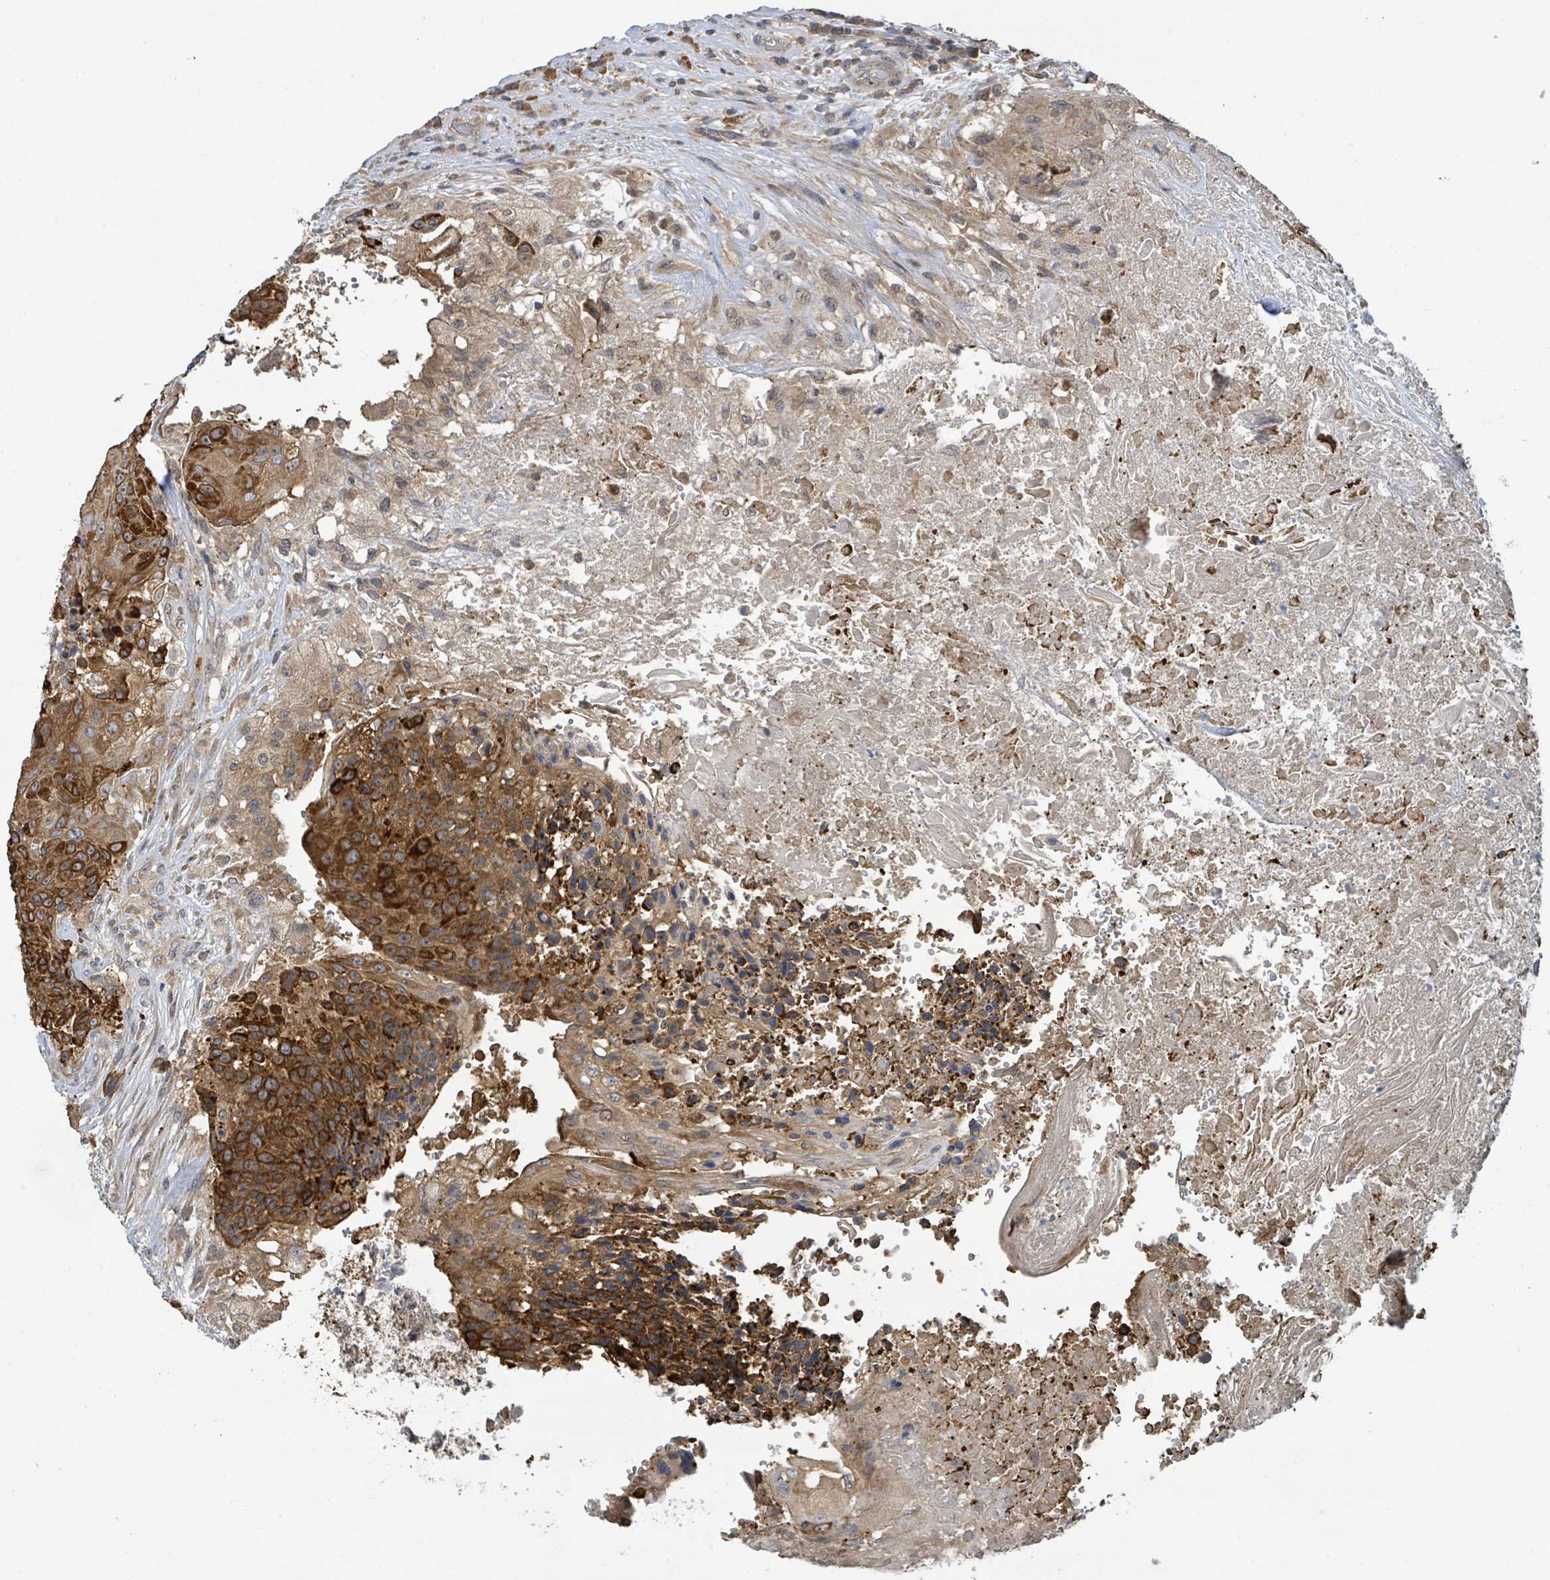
{"staining": {"intensity": "strong", "quantity": ">75%", "location": "cytoplasmic/membranous"}, "tissue": "urothelial cancer", "cell_type": "Tumor cells", "image_type": "cancer", "snomed": [{"axis": "morphology", "description": "Urothelial carcinoma, High grade"}, {"axis": "topography", "description": "Urinary bladder"}], "caption": "Immunohistochemistry (DAB (3,3'-diaminobenzidine)) staining of high-grade urothelial carcinoma shows strong cytoplasmic/membranous protein positivity in approximately >75% of tumor cells.", "gene": "CCDC121", "patient": {"sex": "female", "age": 63}}